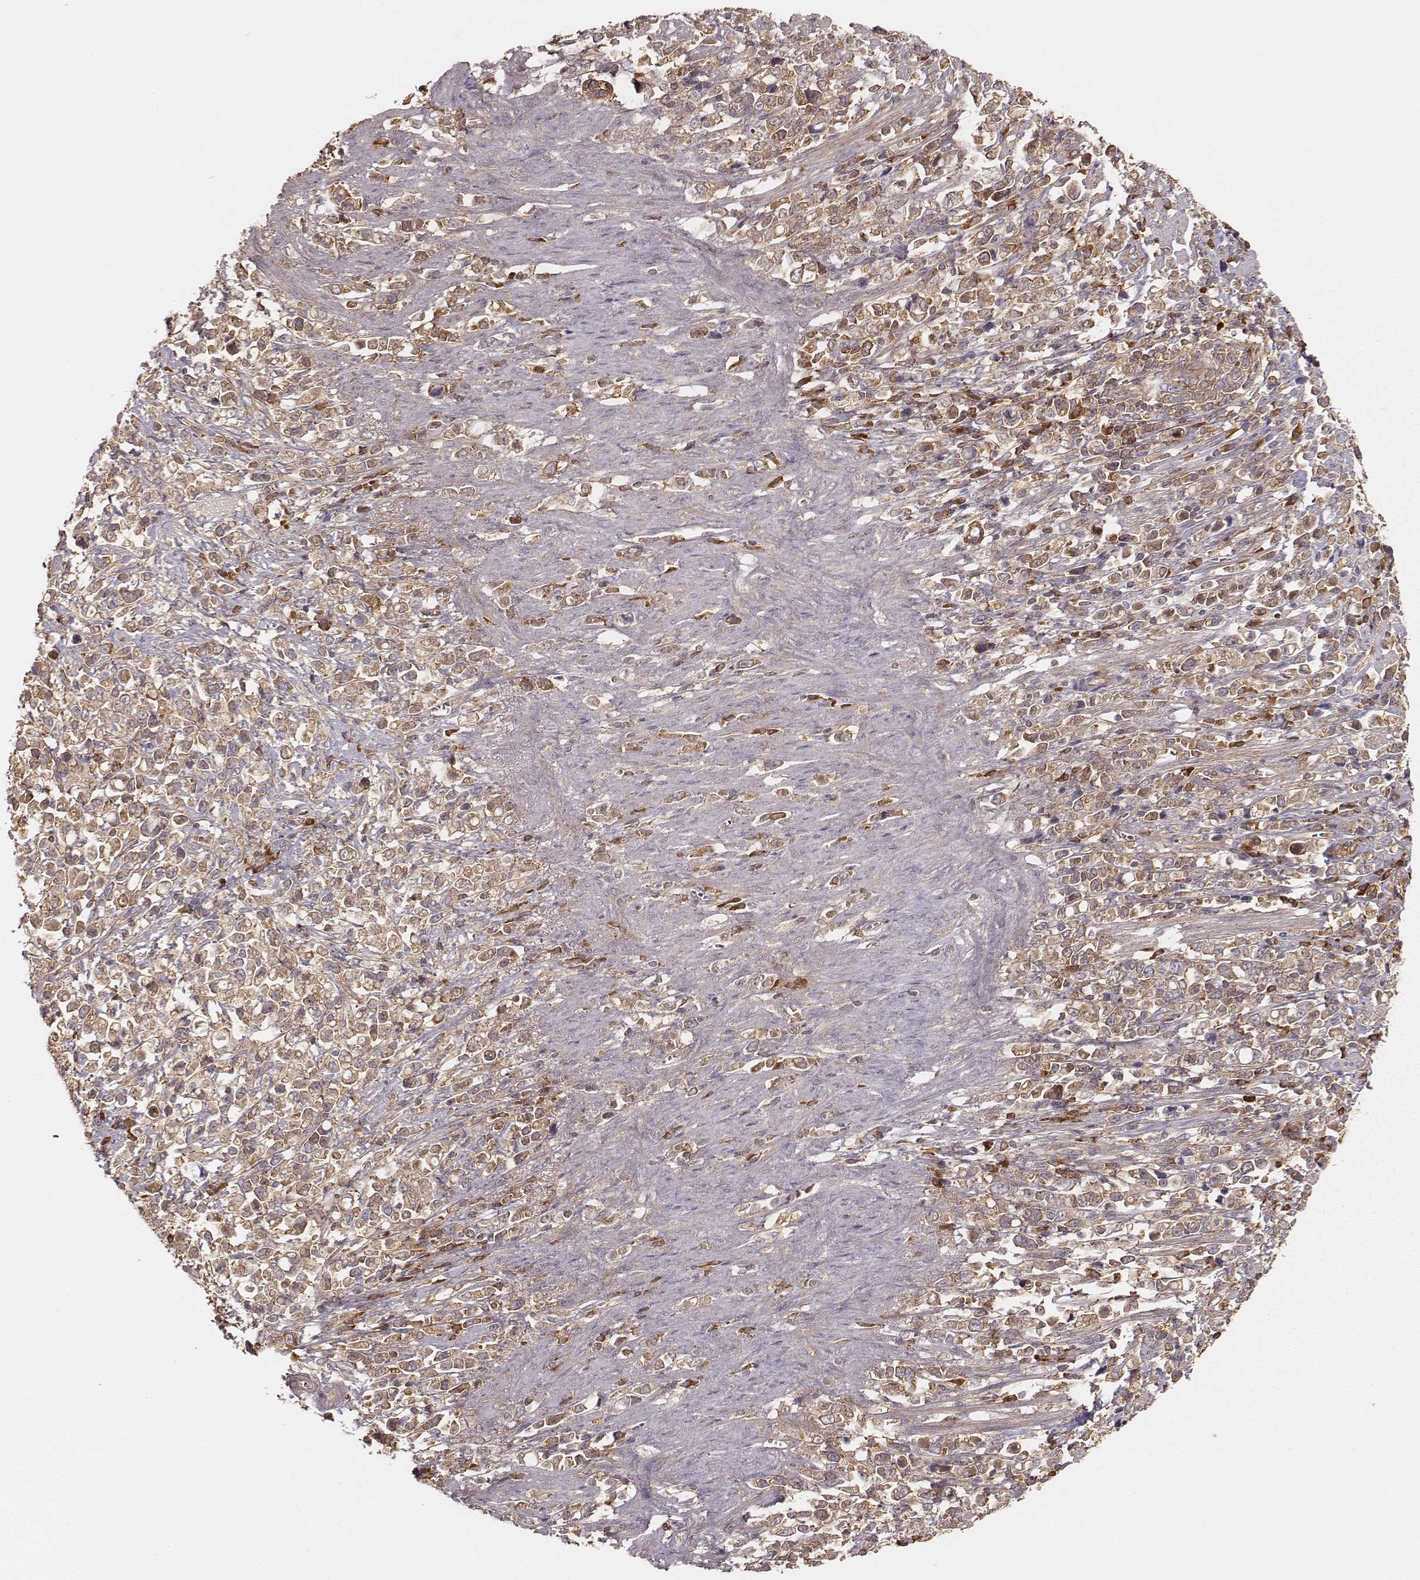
{"staining": {"intensity": "moderate", "quantity": ">75%", "location": "cytoplasmic/membranous"}, "tissue": "stomach cancer", "cell_type": "Tumor cells", "image_type": "cancer", "snomed": [{"axis": "morphology", "description": "Adenocarcinoma, NOS"}, {"axis": "topography", "description": "Stomach"}], "caption": "There is medium levels of moderate cytoplasmic/membranous staining in tumor cells of stomach cancer, as demonstrated by immunohistochemical staining (brown color).", "gene": "CARS1", "patient": {"sex": "male", "age": 63}}